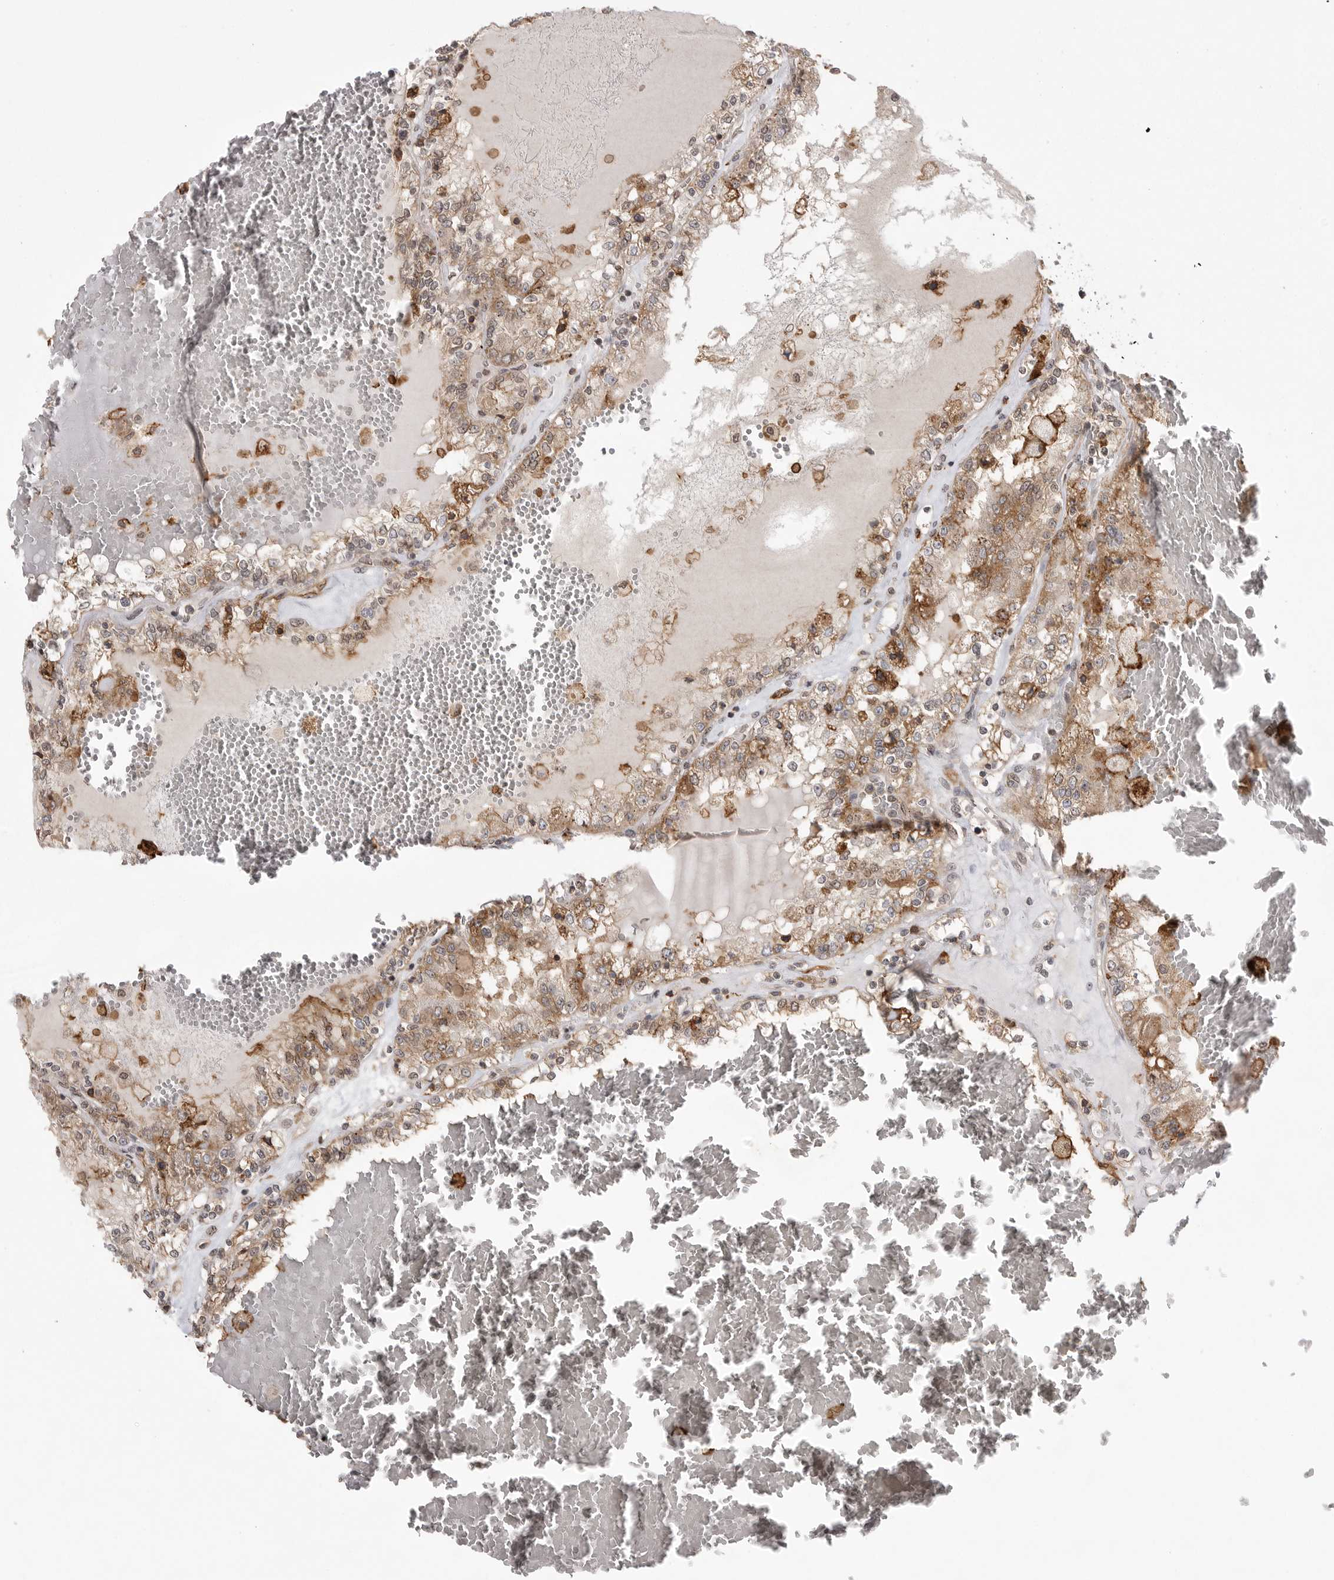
{"staining": {"intensity": "moderate", "quantity": ">75%", "location": "cytoplasmic/membranous"}, "tissue": "renal cancer", "cell_type": "Tumor cells", "image_type": "cancer", "snomed": [{"axis": "morphology", "description": "Adenocarcinoma, NOS"}, {"axis": "topography", "description": "Kidney"}], "caption": "Immunohistochemical staining of human renal cancer reveals moderate cytoplasmic/membranous protein positivity in approximately >75% of tumor cells. The protein is shown in brown color, while the nuclei are stained blue.", "gene": "NECTIN1", "patient": {"sex": "female", "age": 56}}